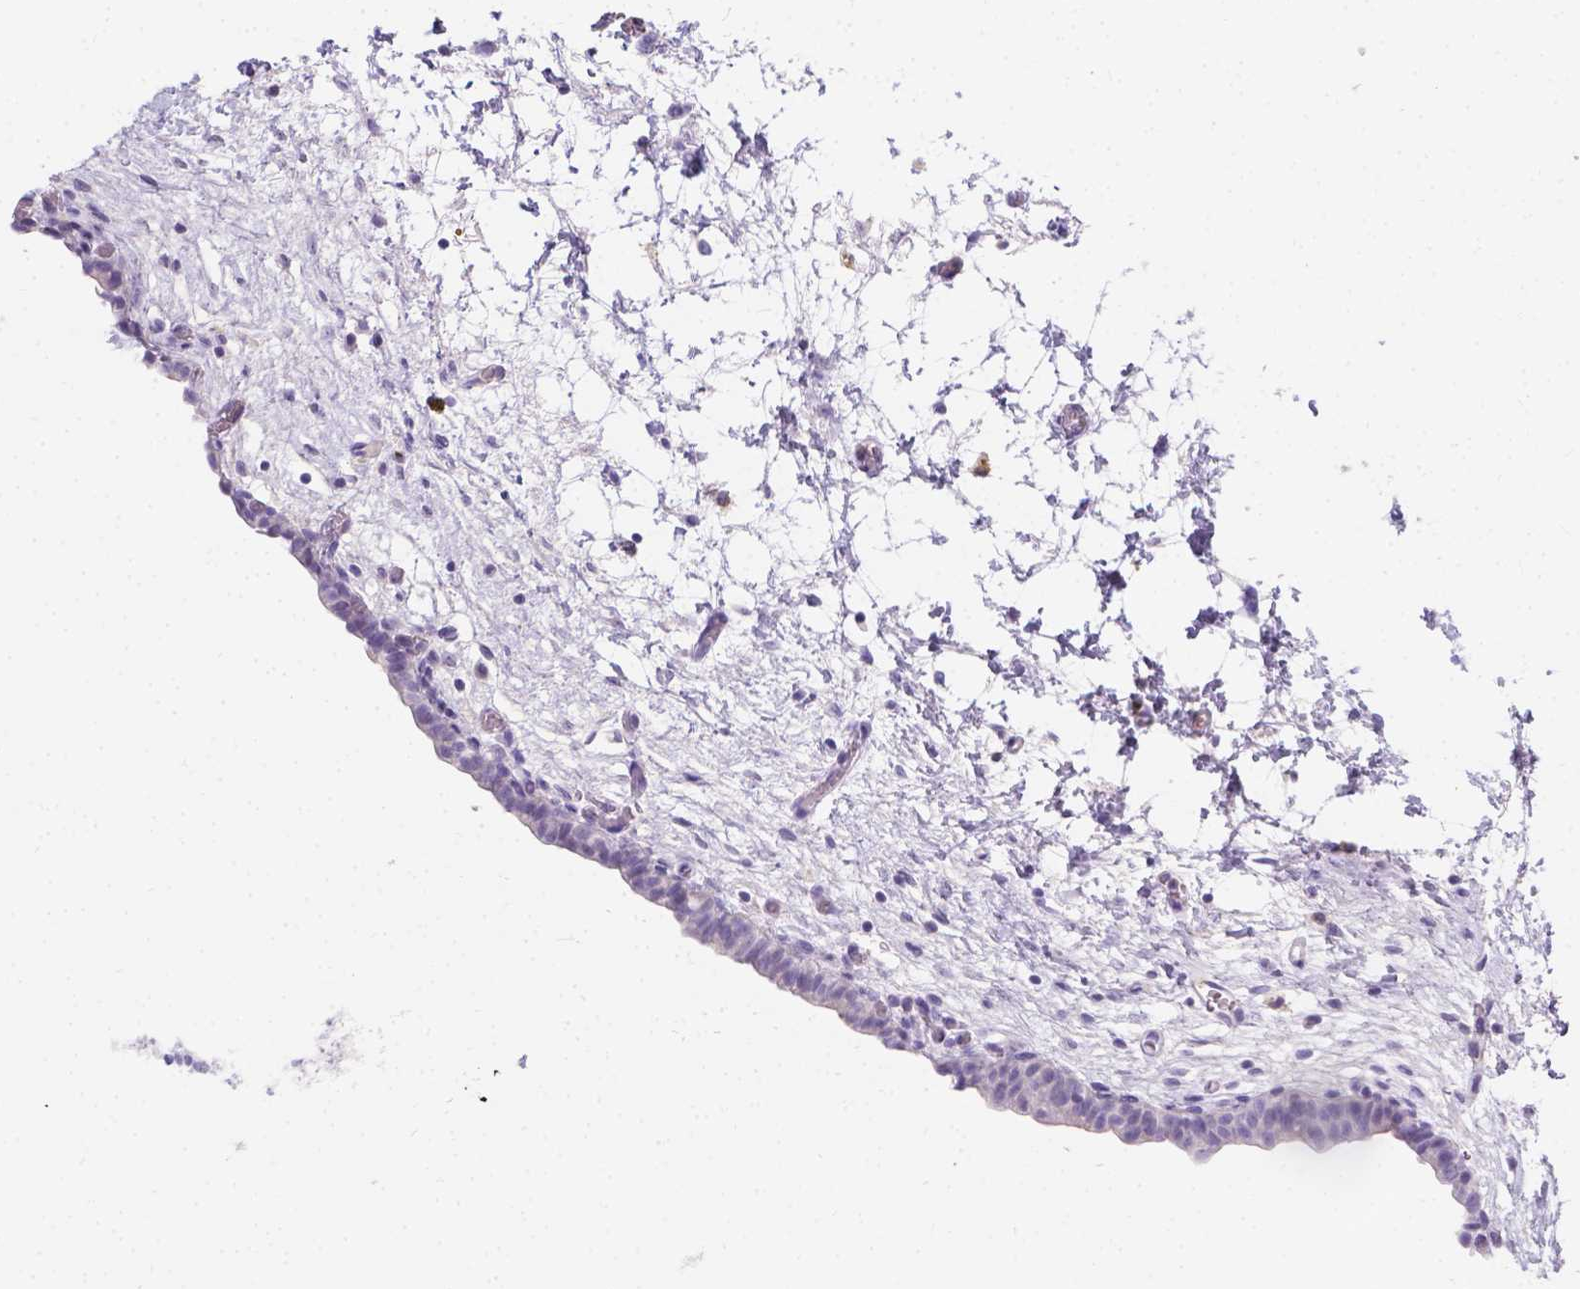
{"staining": {"intensity": "negative", "quantity": "none", "location": "none"}, "tissue": "urinary bladder", "cell_type": "Urothelial cells", "image_type": "normal", "snomed": [{"axis": "morphology", "description": "Normal tissue, NOS"}, {"axis": "topography", "description": "Urinary bladder"}], "caption": "Photomicrograph shows no significant protein positivity in urothelial cells of benign urinary bladder.", "gene": "GNRHR", "patient": {"sex": "male", "age": 69}}